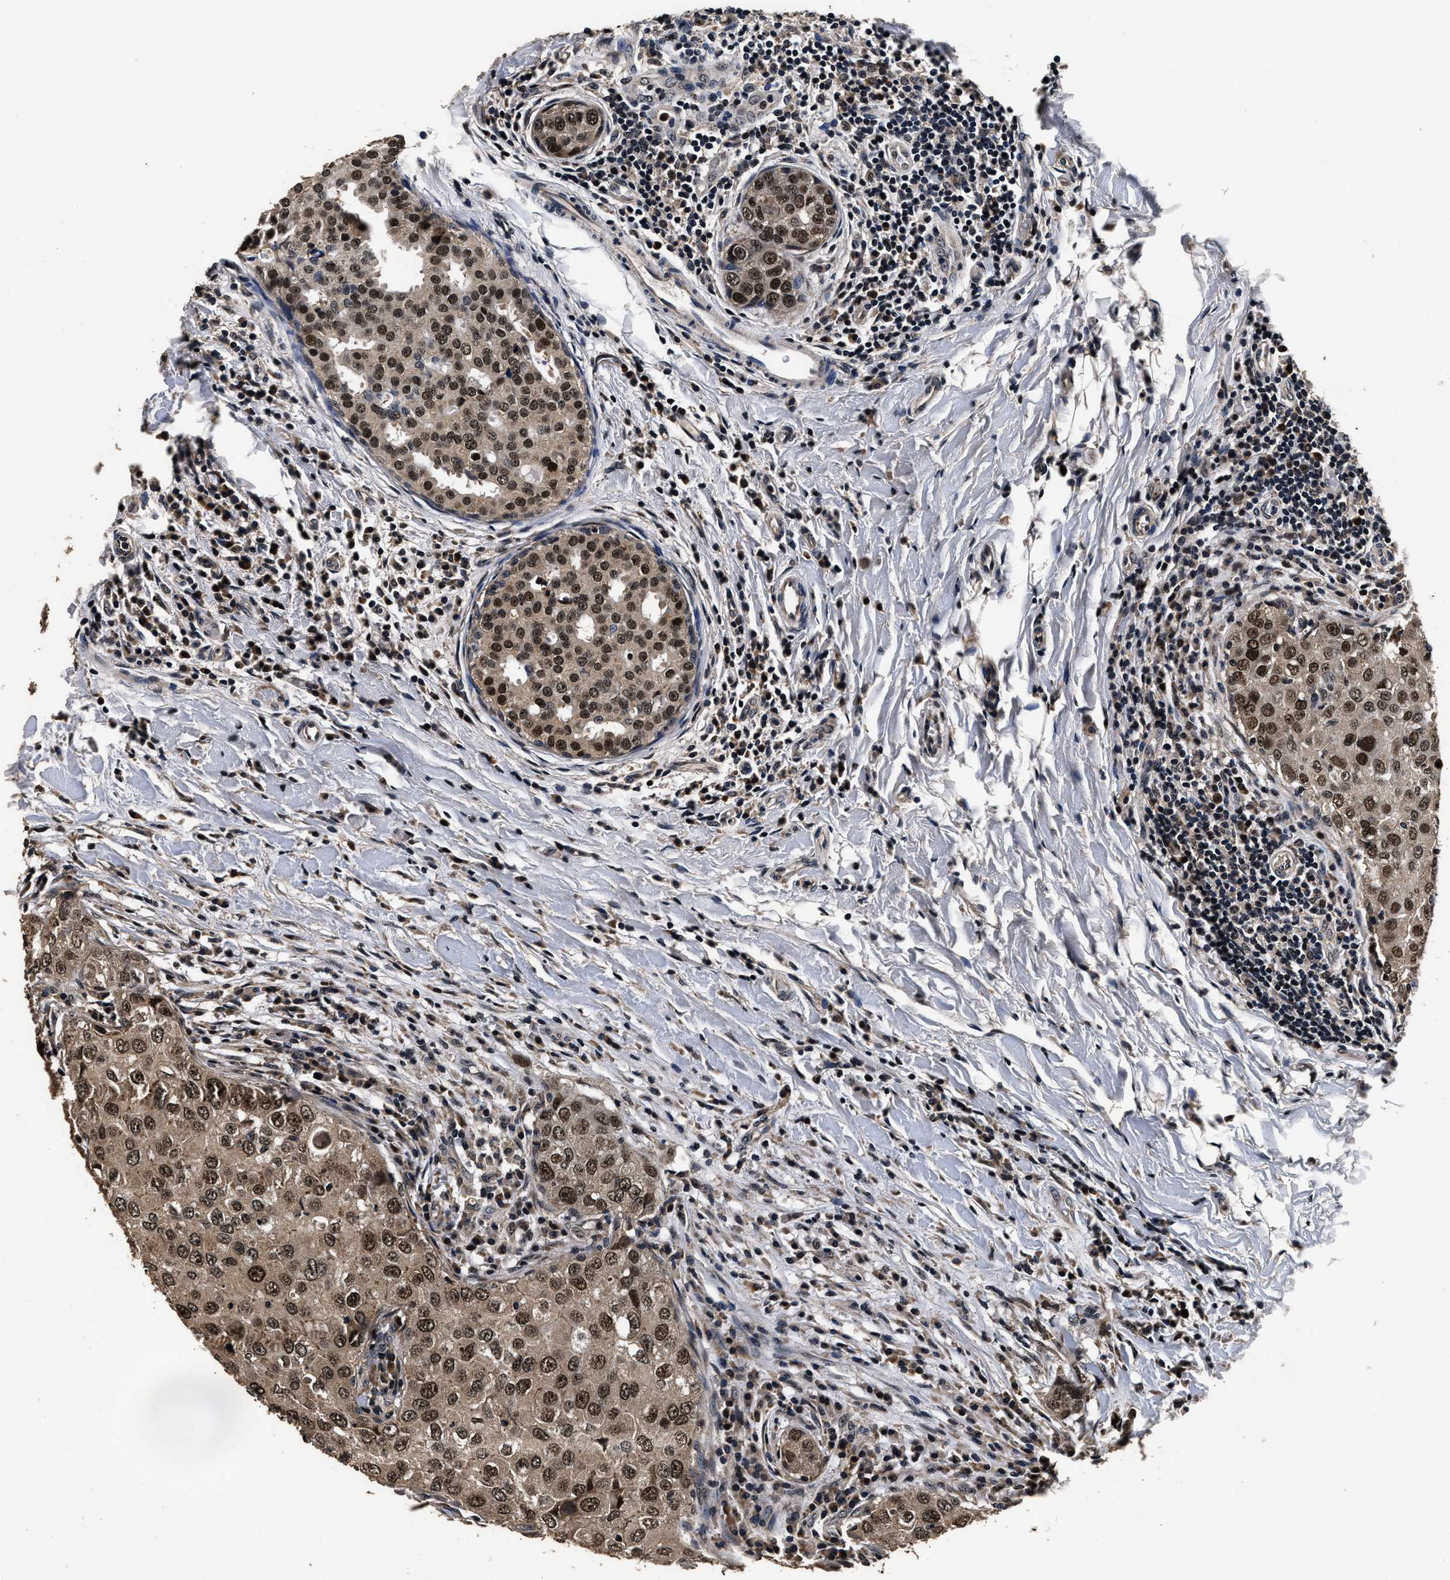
{"staining": {"intensity": "strong", "quantity": ">75%", "location": "nuclear"}, "tissue": "breast cancer", "cell_type": "Tumor cells", "image_type": "cancer", "snomed": [{"axis": "morphology", "description": "Duct carcinoma"}, {"axis": "topography", "description": "Breast"}], "caption": "This photomicrograph demonstrates breast cancer (invasive ductal carcinoma) stained with immunohistochemistry to label a protein in brown. The nuclear of tumor cells show strong positivity for the protein. Nuclei are counter-stained blue.", "gene": "CSTF1", "patient": {"sex": "female", "age": 27}}